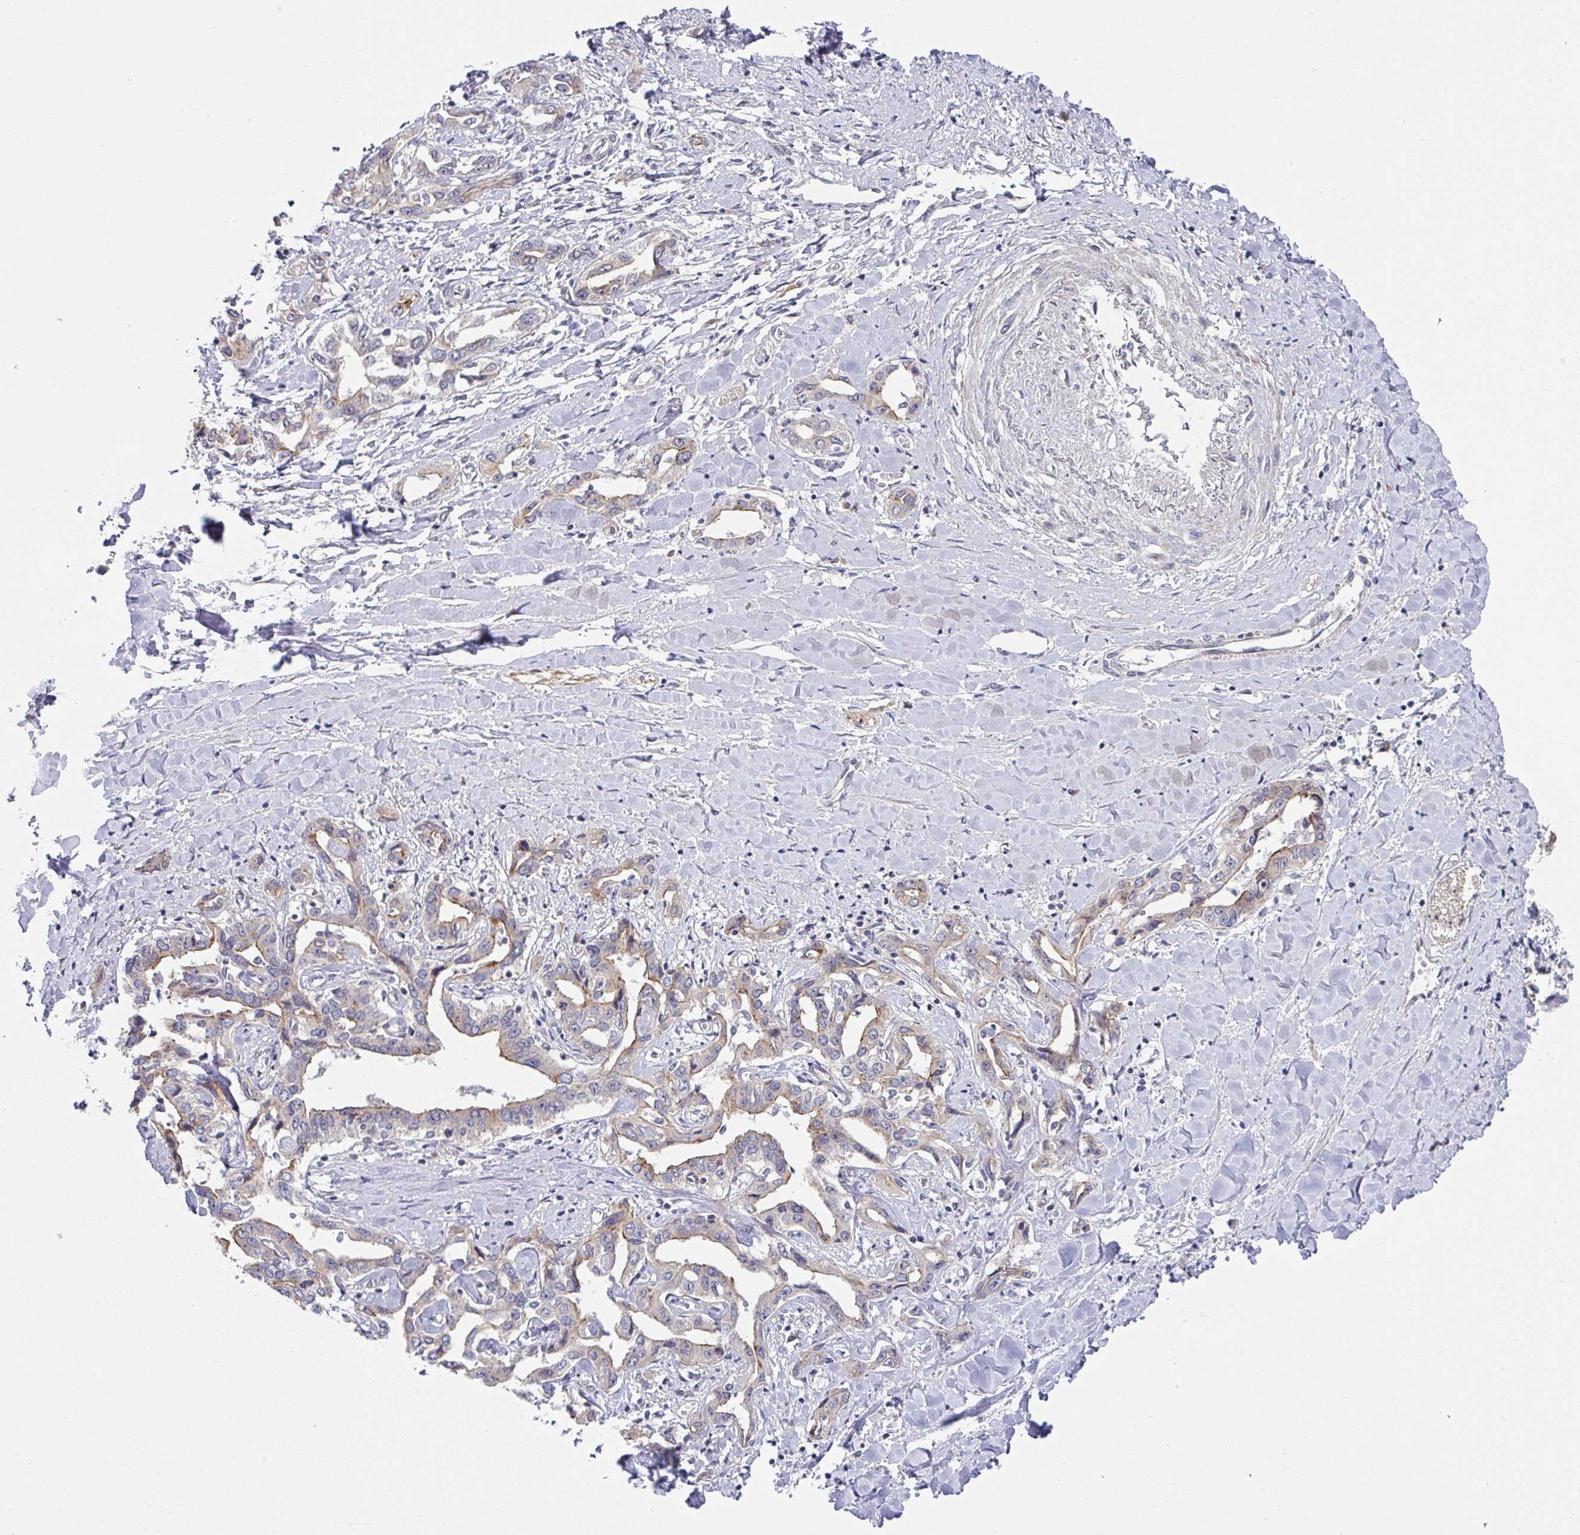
{"staining": {"intensity": "weak", "quantity": "25%-75%", "location": "cytoplasmic/membranous"}, "tissue": "liver cancer", "cell_type": "Tumor cells", "image_type": "cancer", "snomed": [{"axis": "morphology", "description": "Cholangiocarcinoma"}, {"axis": "topography", "description": "Liver"}], "caption": "A photomicrograph of human liver cholangiocarcinoma stained for a protein exhibits weak cytoplasmic/membranous brown staining in tumor cells.", "gene": "TMED5", "patient": {"sex": "male", "age": 59}}